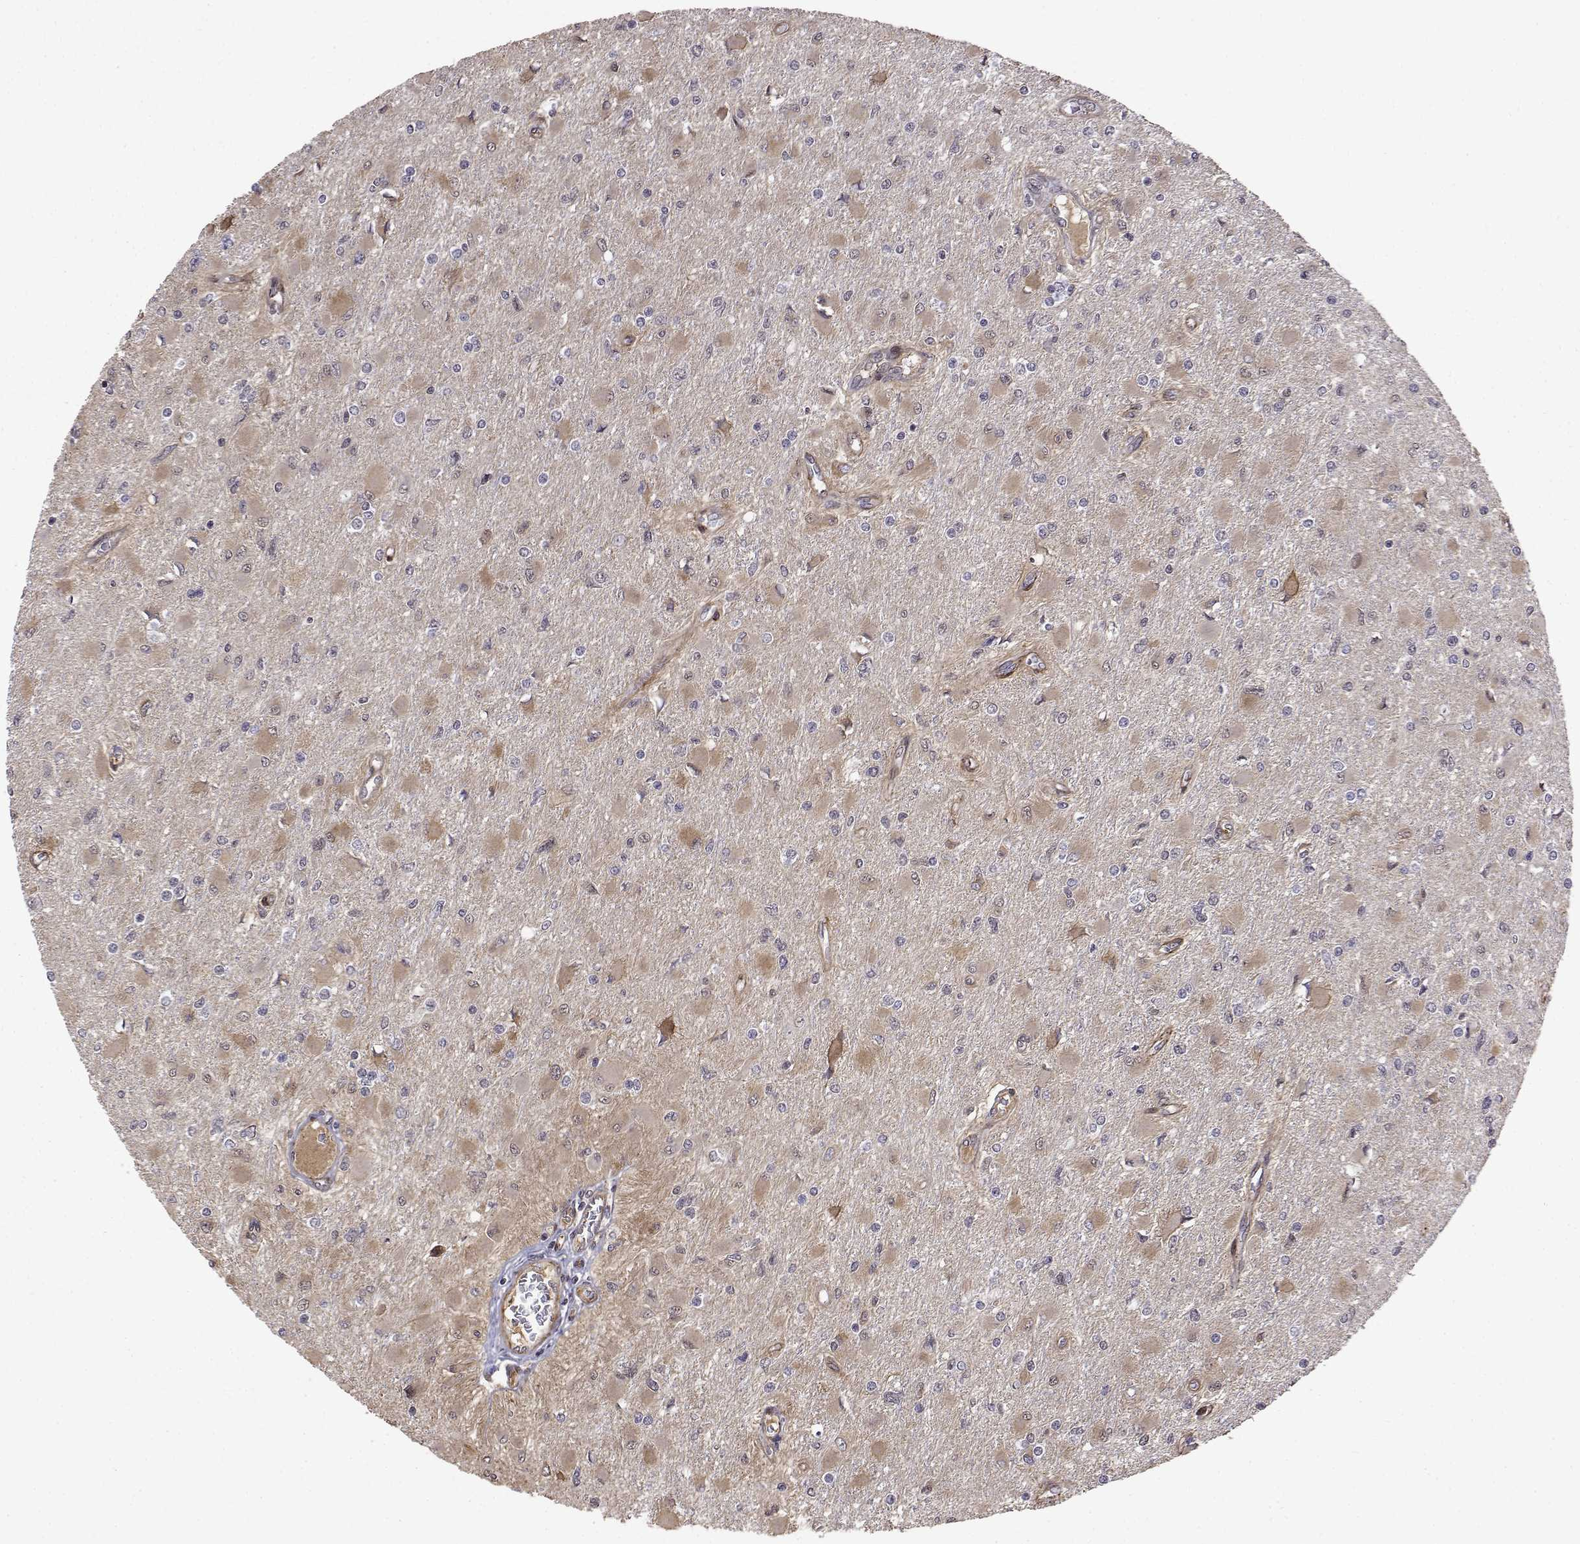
{"staining": {"intensity": "negative", "quantity": "none", "location": "none"}, "tissue": "glioma", "cell_type": "Tumor cells", "image_type": "cancer", "snomed": [{"axis": "morphology", "description": "Glioma, malignant, High grade"}, {"axis": "topography", "description": "Cerebral cortex"}], "caption": "Immunohistochemistry (IHC) of glioma shows no expression in tumor cells.", "gene": "ITGA7", "patient": {"sex": "female", "age": 36}}